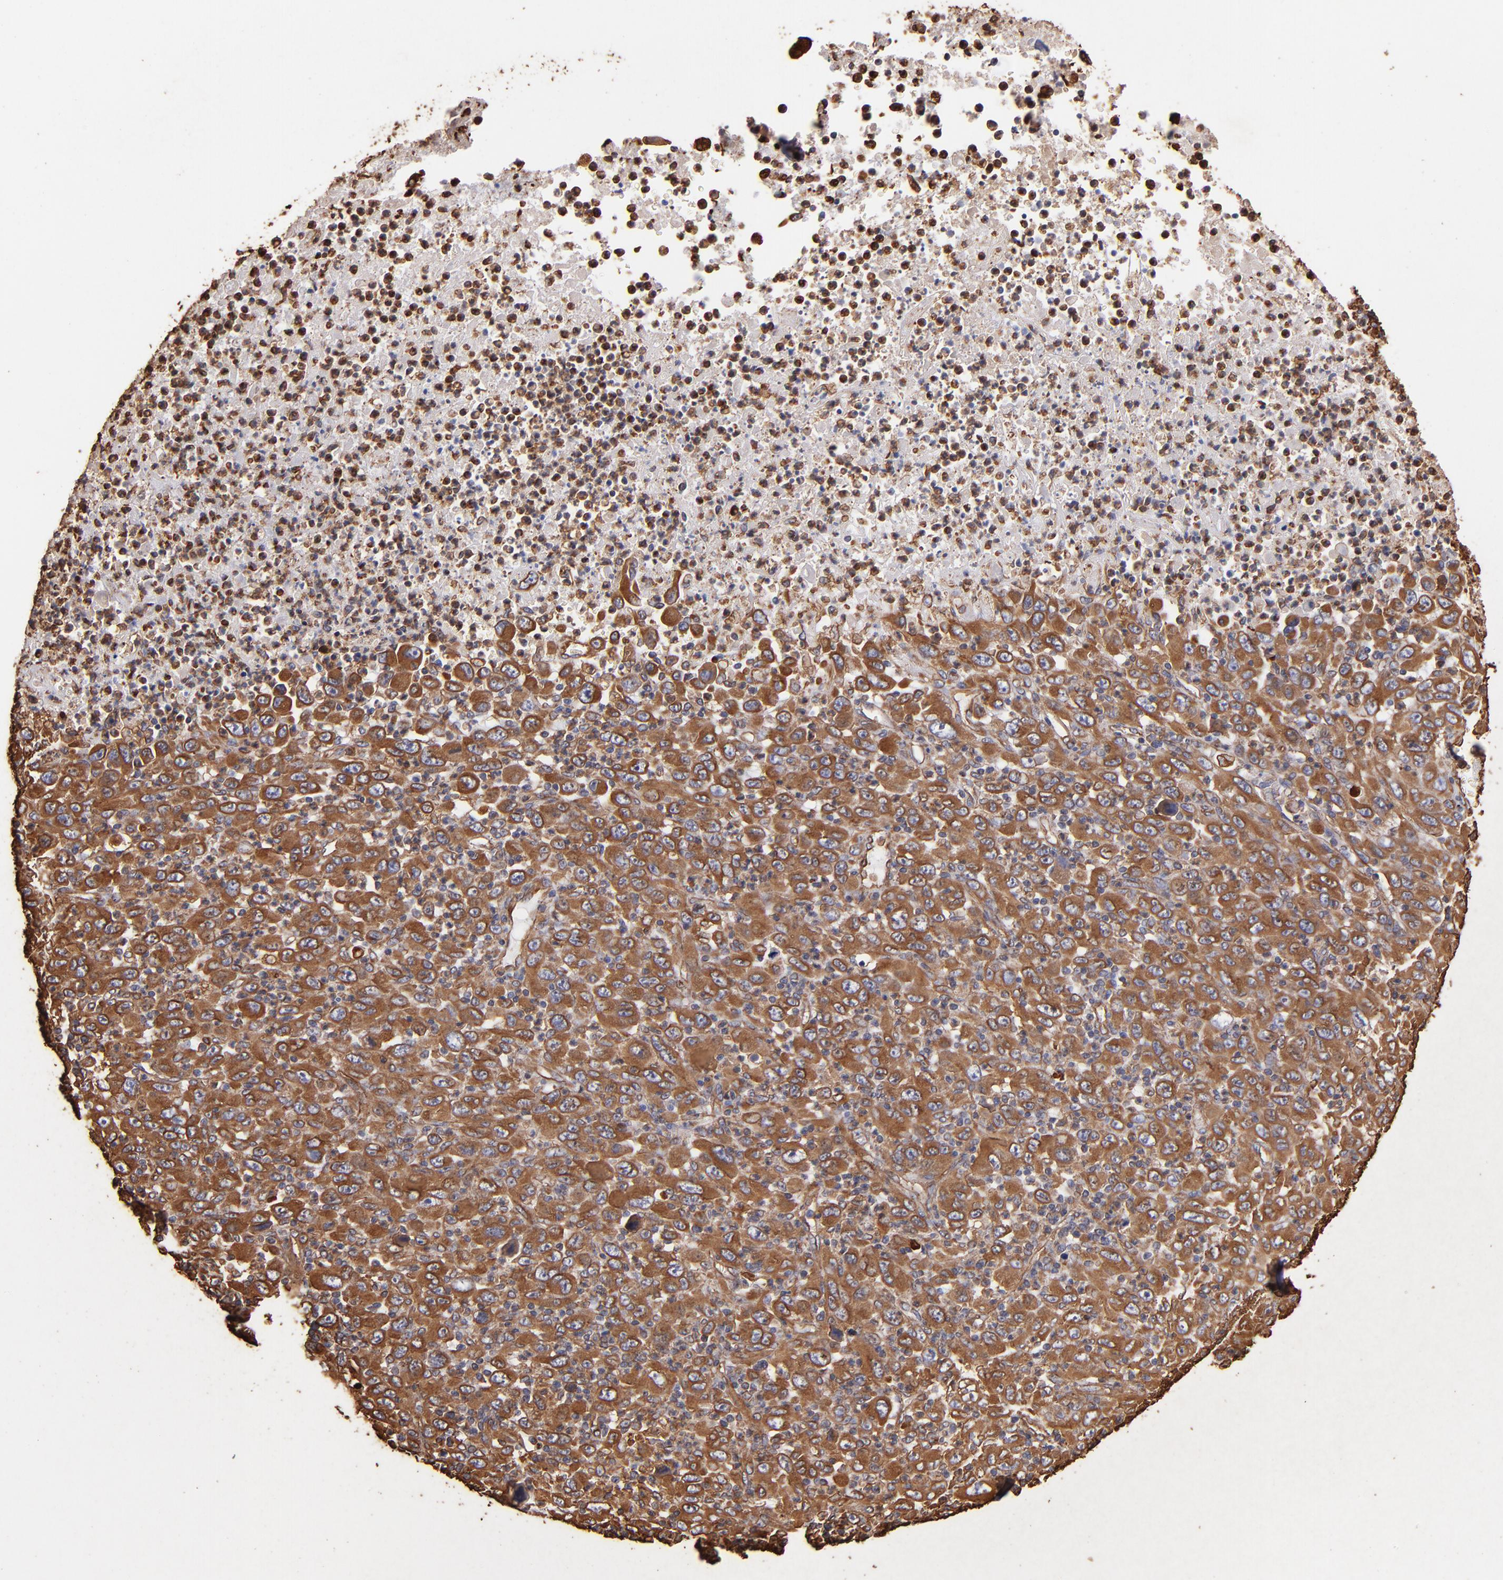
{"staining": {"intensity": "strong", "quantity": ">75%", "location": "cytoplasmic/membranous"}, "tissue": "melanoma", "cell_type": "Tumor cells", "image_type": "cancer", "snomed": [{"axis": "morphology", "description": "Malignant melanoma, Metastatic site"}, {"axis": "topography", "description": "Skin"}], "caption": "Immunohistochemistry (DAB (3,3'-diaminobenzidine)) staining of human malignant melanoma (metastatic site) displays strong cytoplasmic/membranous protein expression in approximately >75% of tumor cells.", "gene": "VIM", "patient": {"sex": "female", "age": 56}}